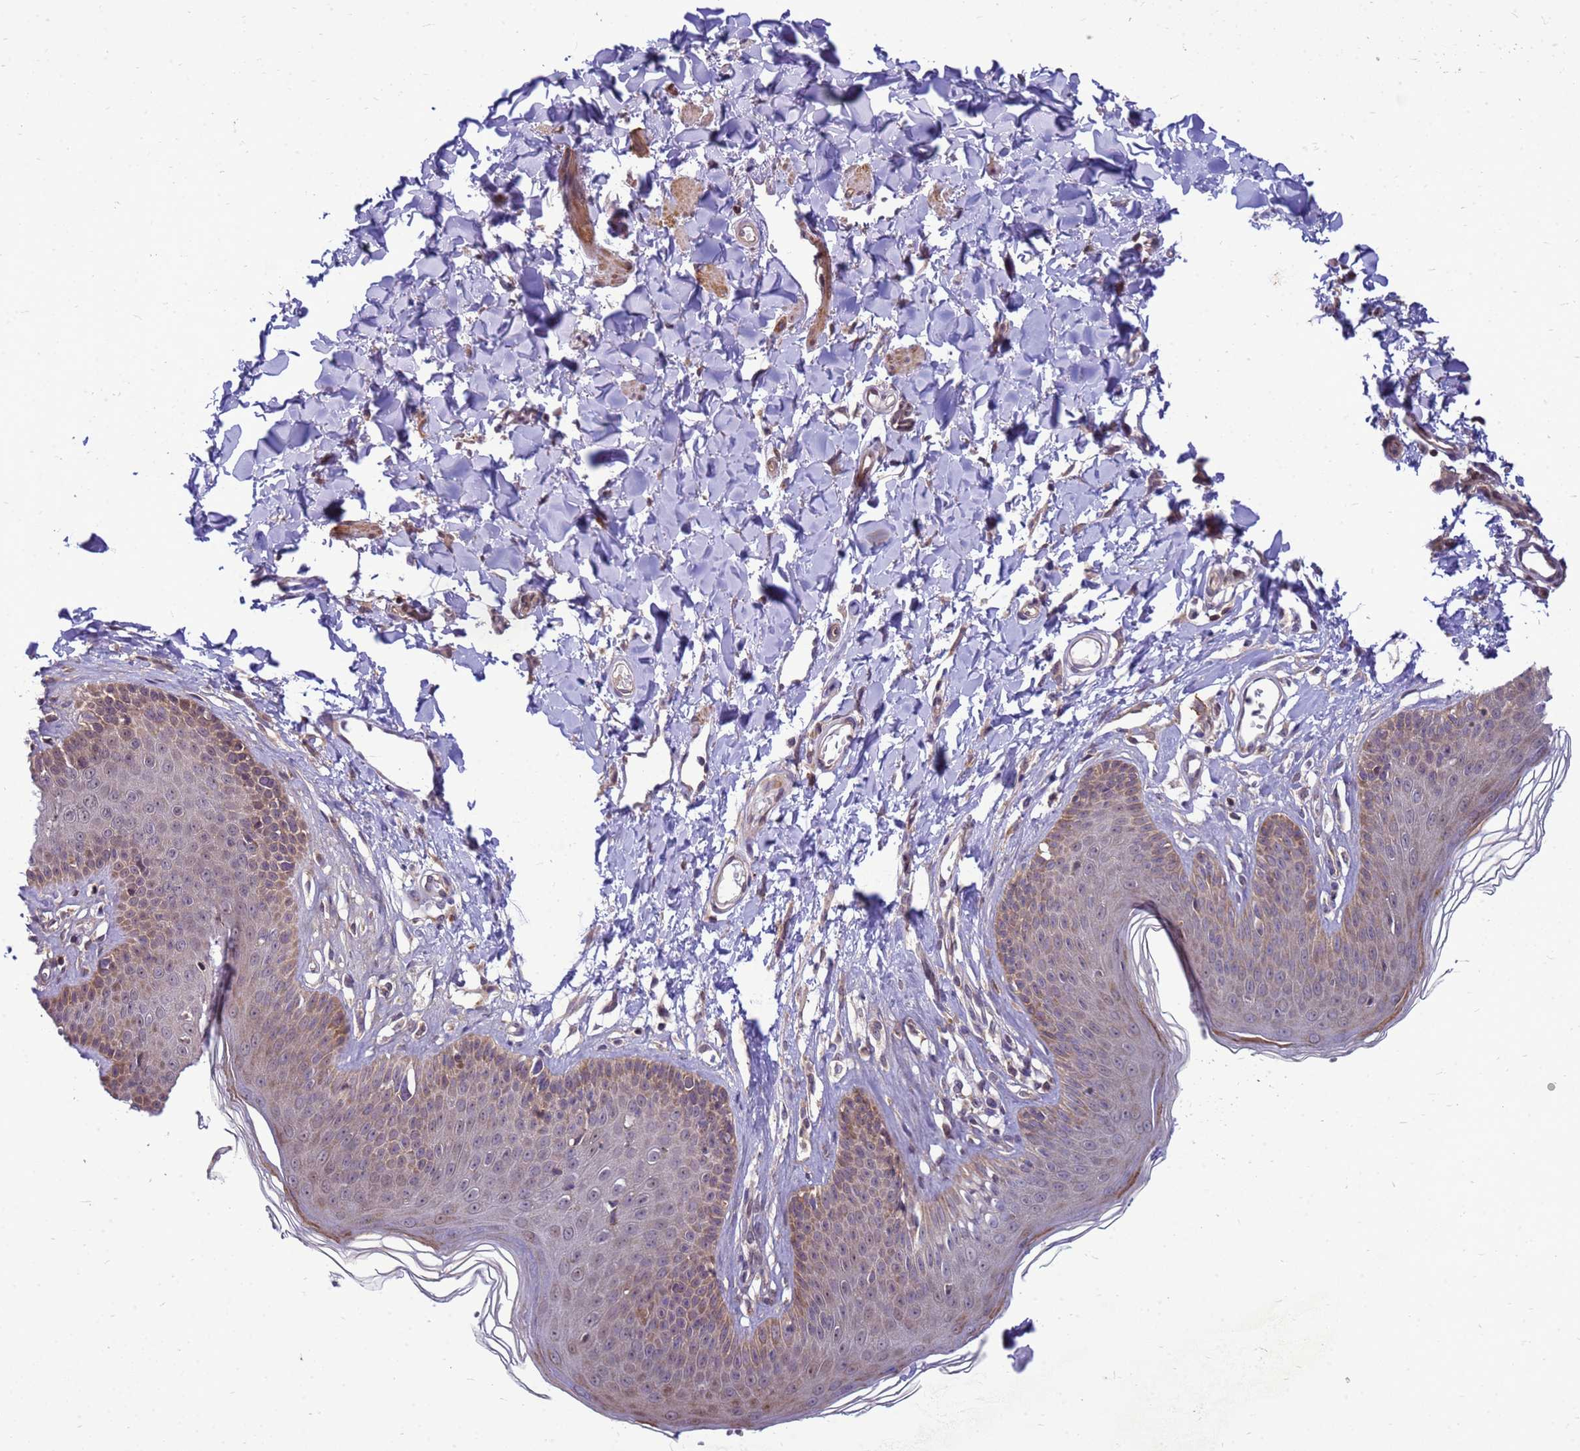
{"staining": {"intensity": "moderate", "quantity": "25%-75%", "location": "cytoplasmic/membranous"}, "tissue": "skin", "cell_type": "Epidermal cells", "image_type": "normal", "snomed": [{"axis": "morphology", "description": "Normal tissue, NOS"}, {"axis": "morphology", "description": "Squamous cell carcinoma, NOS"}, {"axis": "topography", "description": "Vulva"}], "caption": "Skin stained for a protein displays moderate cytoplasmic/membranous positivity in epidermal cells. (DAB (3,3'-diaminobenzidine) IHC with brightfield microscopy, high magnification).", "gene": "C12orf43", "patient": {"sex": "female", "age": 85}}